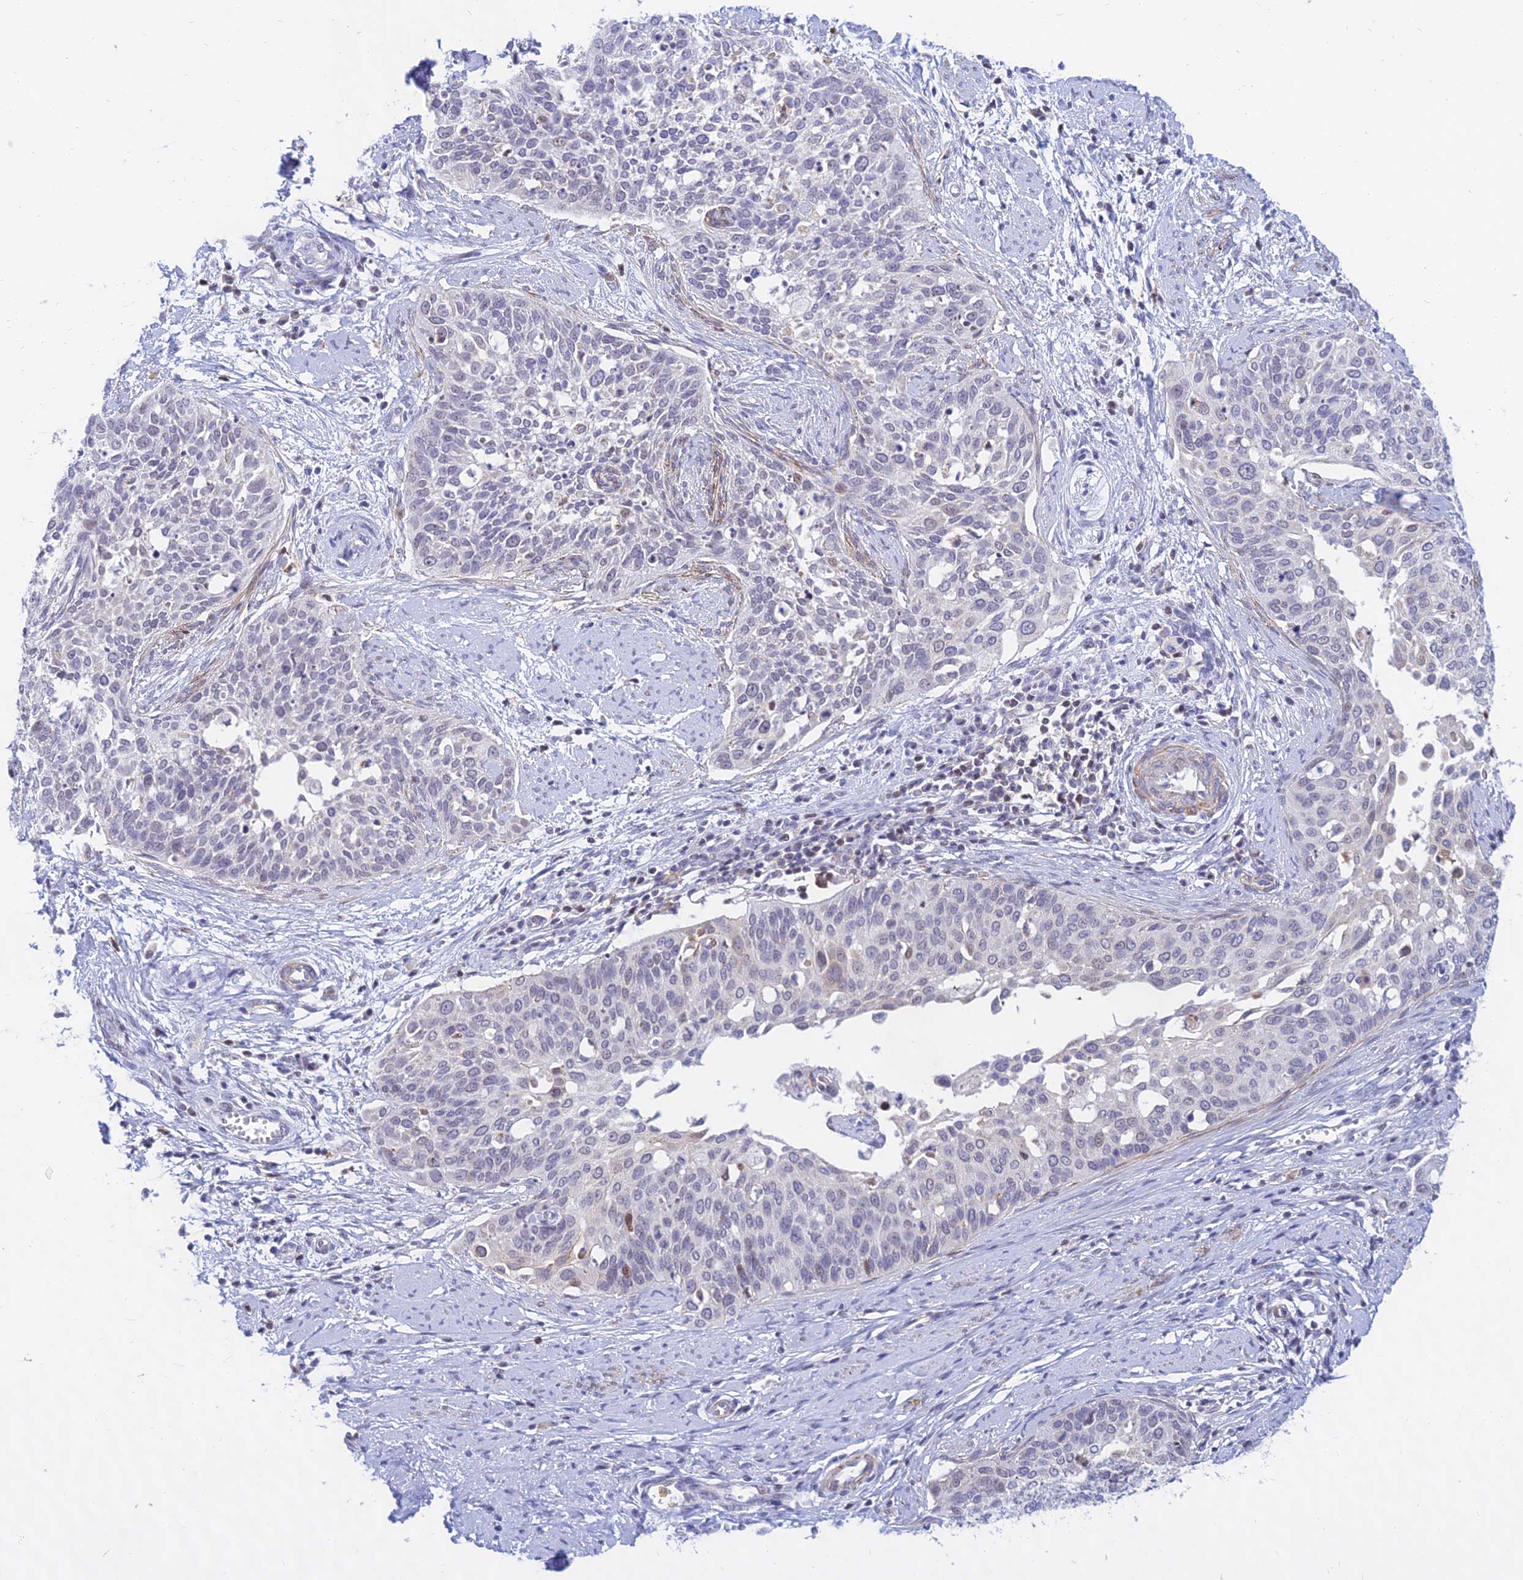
{"staining": {"intensity": "moderate", "quantity": "<25%", "location": "nuclear"}, "tissue": "cervical cancer", "cell_type": "Tumor cells", "image_type": "cancer", "snomed": [{"axis": "morphology", "description": "Squamous cell carcinoma, NOS"}, {"axis": "topography", "description": "Cervix"}], "caption": "Human cervical cancer stained with a brown dye shows moderate nuclear positive staining in about <25% of tumor cells.", "gene": "KRR1", "patient": {"sex": "female", "age": 44}}